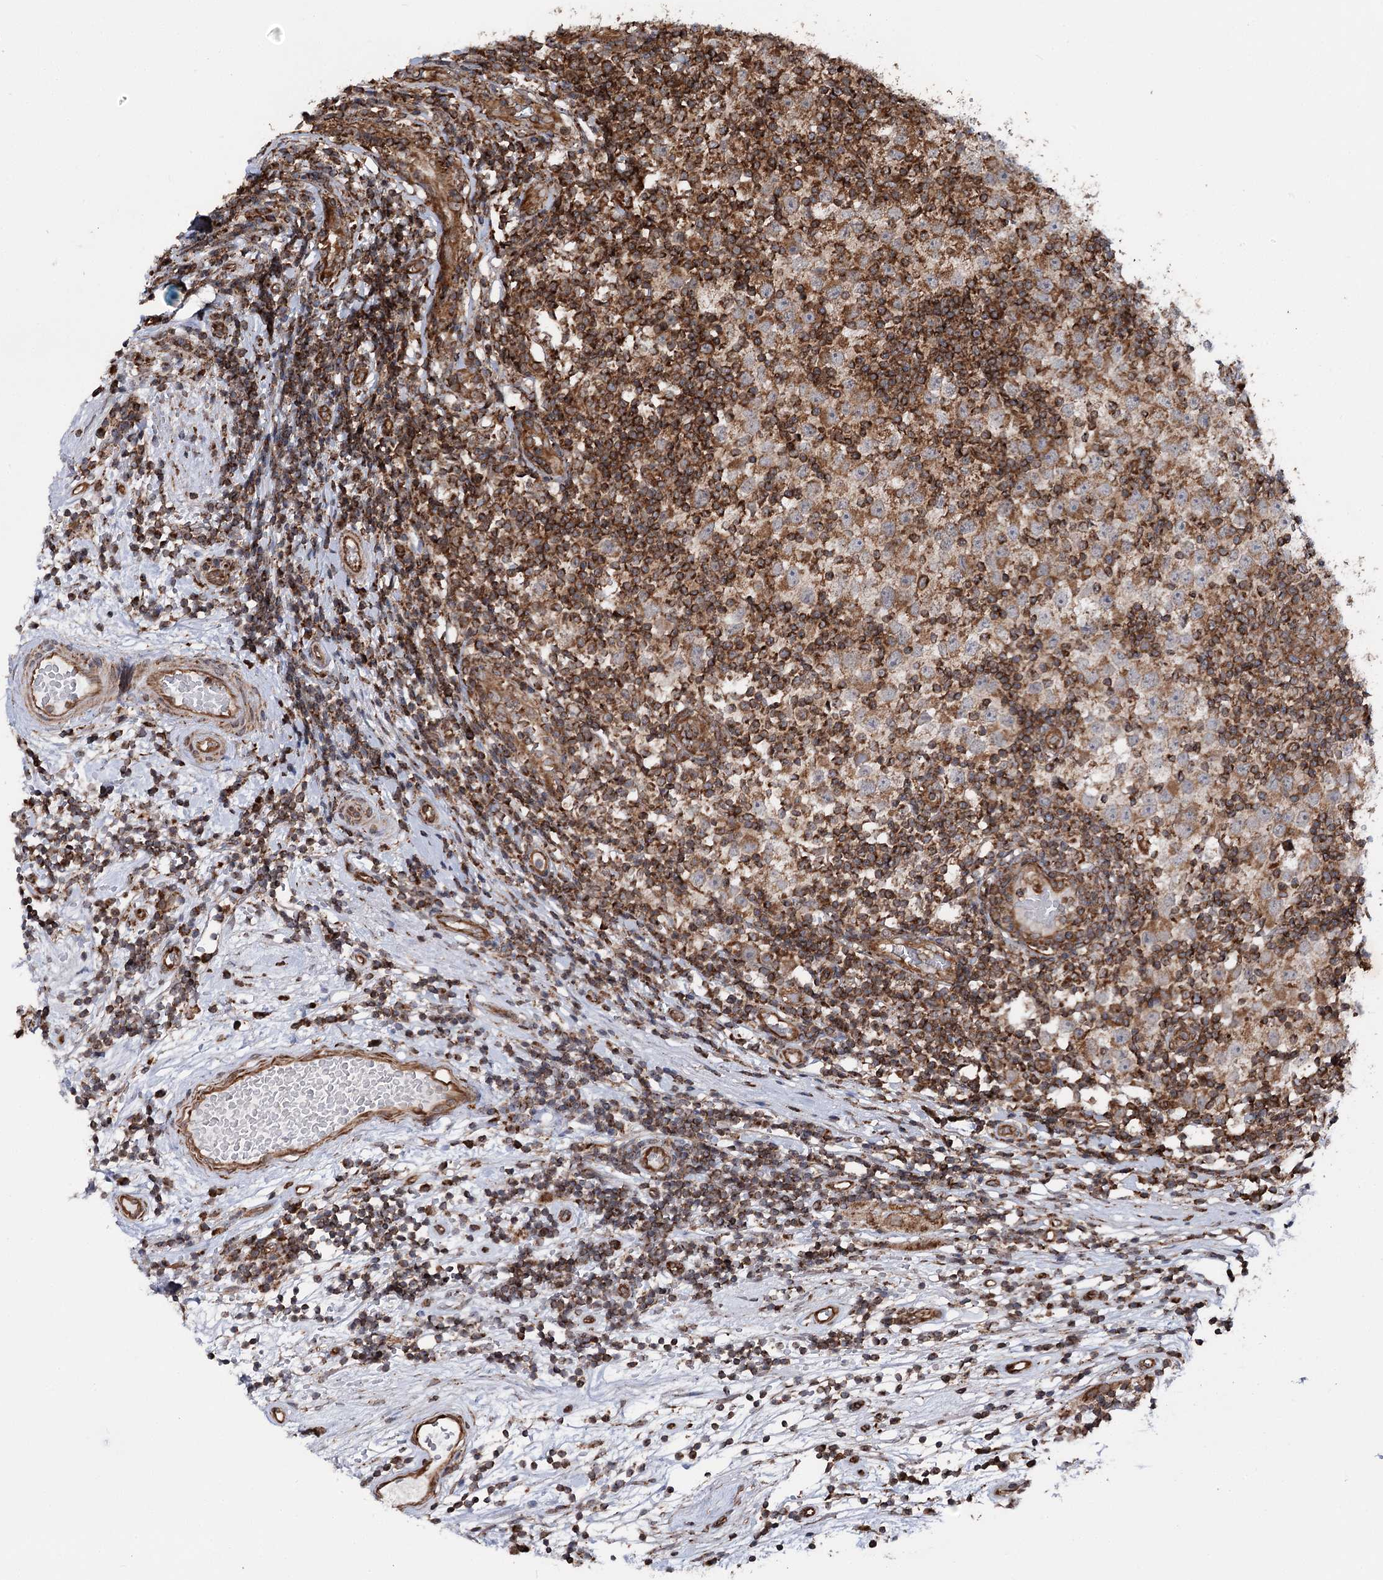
{"staining": {"intensity": "moderate", "quantity": "25%-75%", "location": "cytoplasmic/membranous"}, "tissue": "testis cancer", "cell_type": "Tumor cells", "image_type": "cancer", "snomed": [{"axis": "morphology", "description": "Seminoma, NOS"}, {"axis": "topography", "description": "Testis"}], "caption": "Testis cancer stained with a brown dye displays moderate cytoplasmic/membranous positive expression in approximately 25%-75% of tumor cells.", "gene": "FGFR1OP2", "patient": {"sex": "male", "age": 65}}